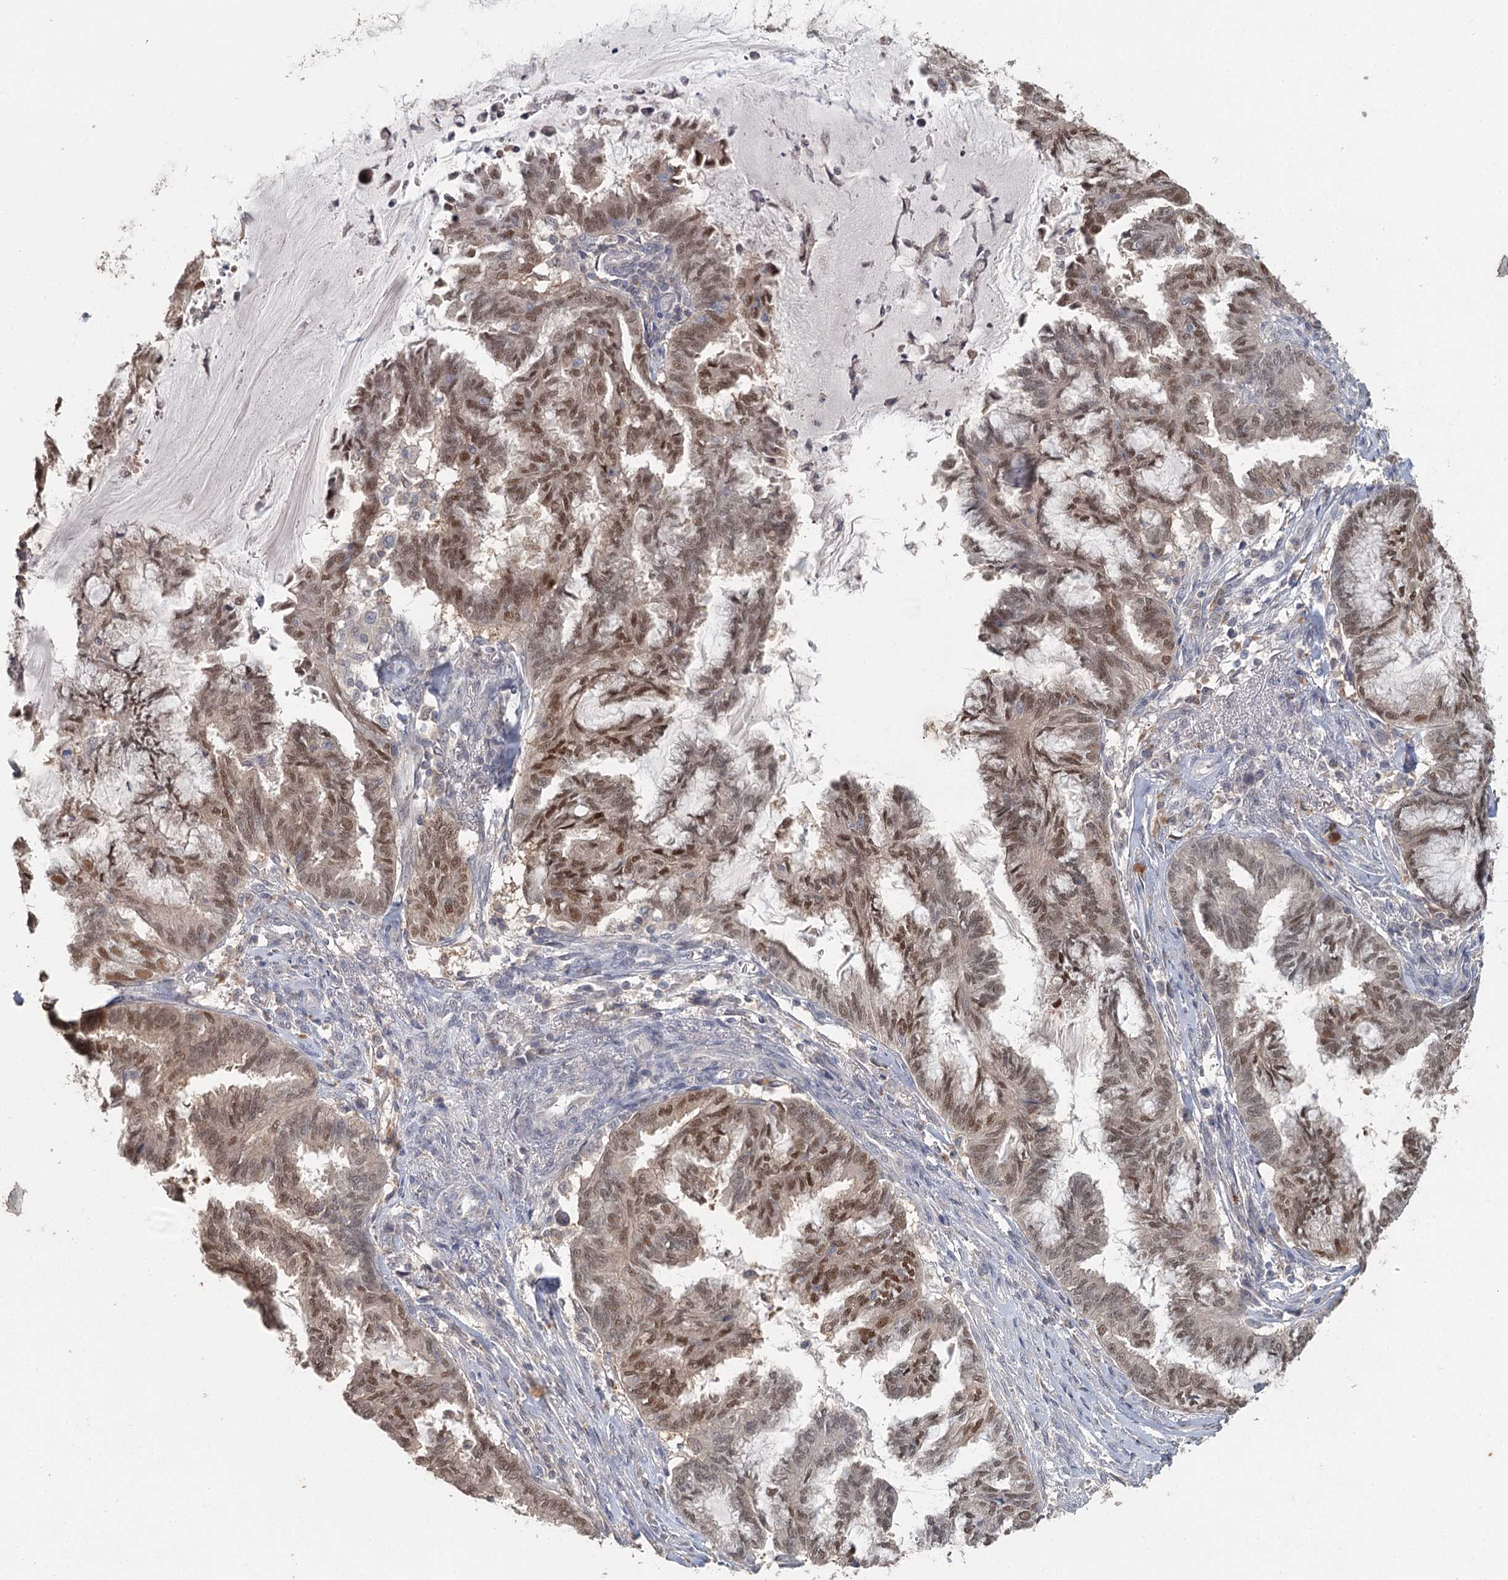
{"staining": {"intensity": "moderate", "quantity": ">75%", "location": "nuclear"}, "tissue": "endometrial cancer", "cell_type": "Tumor cells", "image_type": "cancer", "snomed": [{"axis": "morphology", "description": "Adenocarcinoma, NOS"}, {"axis": "topography", "description": "Endometrium"}], "caption": "DAB (3,3'-diaminobenzidine) immunohistochemical staining of endometrial adenocarcinoma shows moderate nuclear protein expression in about >75% of tumor cells.", "gene": "ADK", "patient": {"sex": "female", "age": 86}}